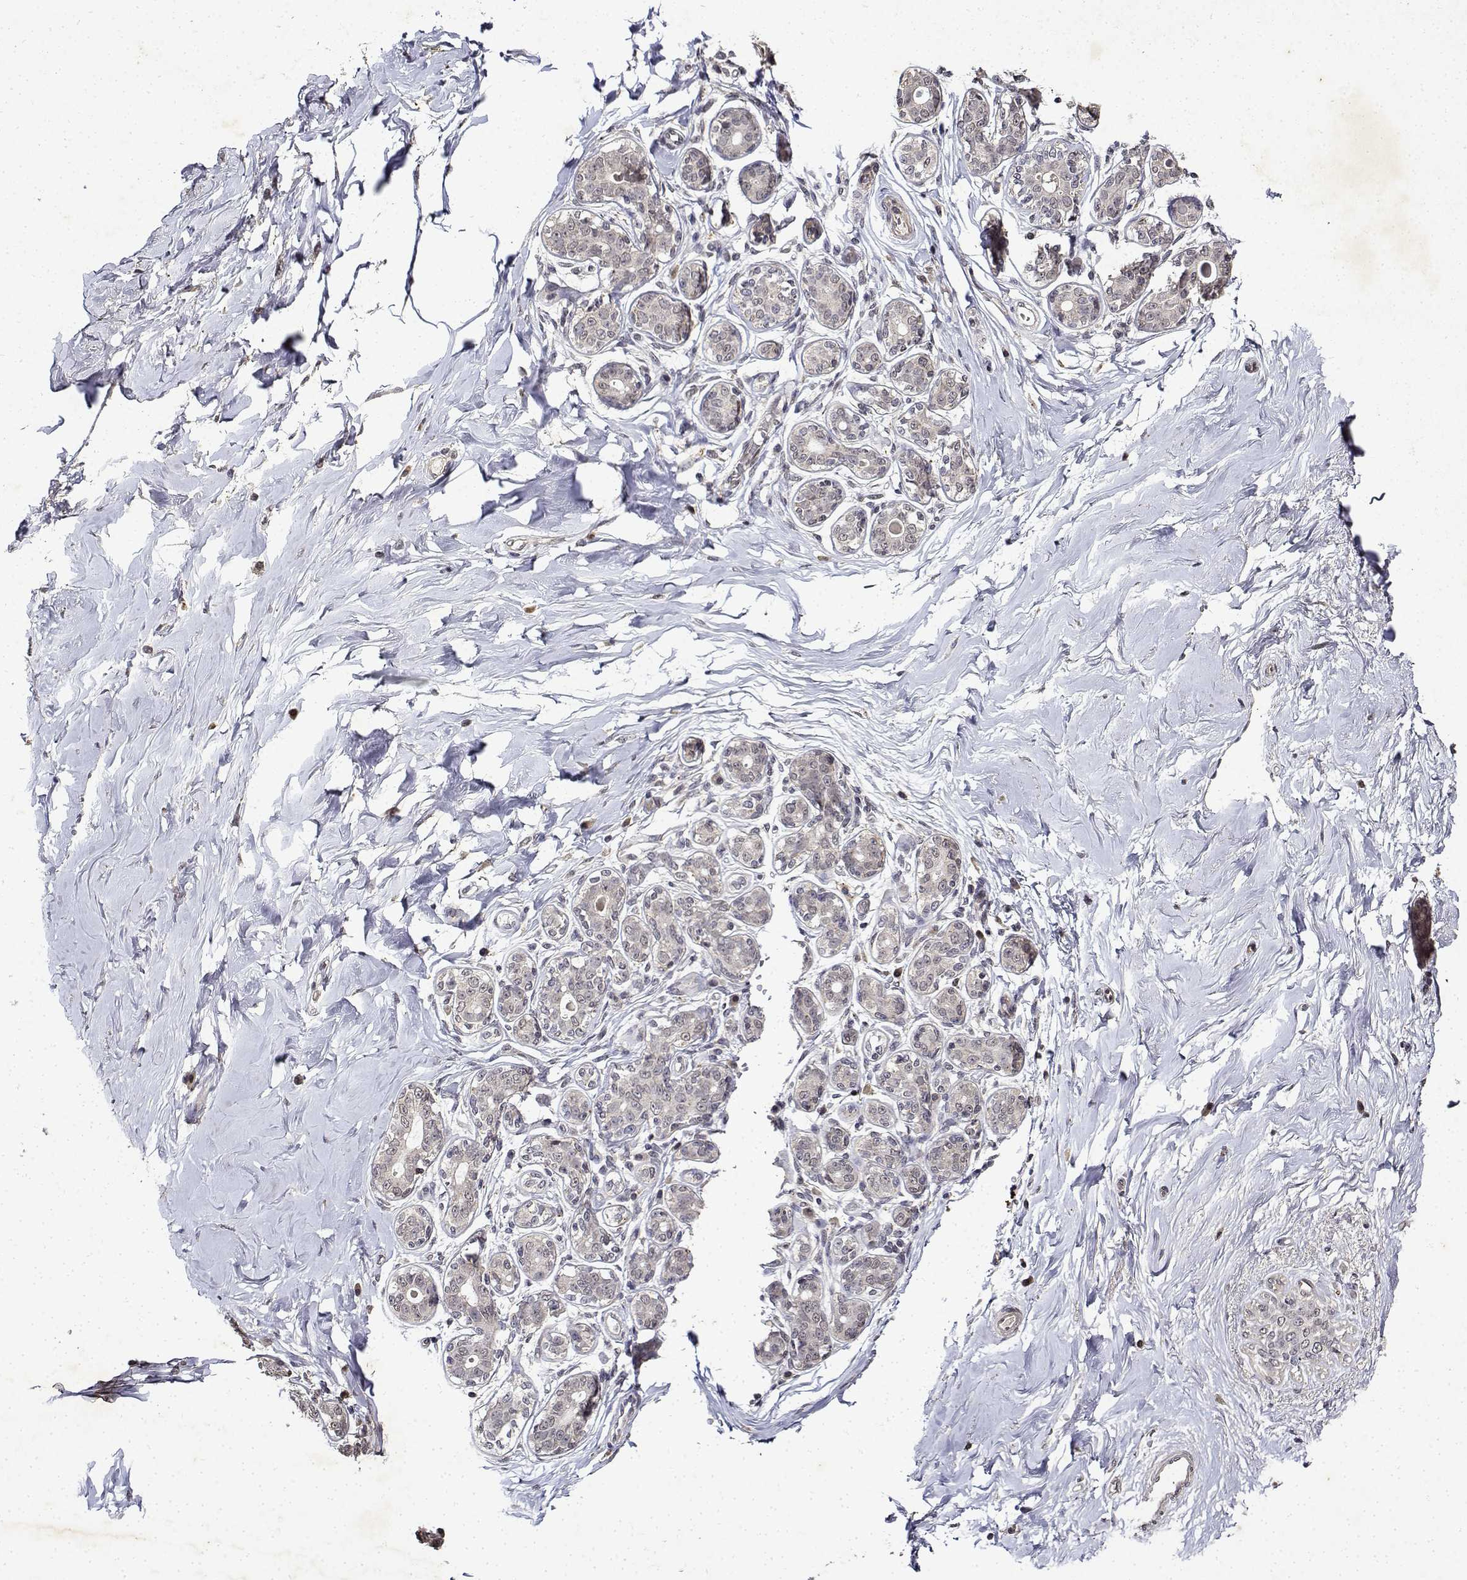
{"staining": {"intensity": "negative", "quantity": "none", "location": "none"}, "tissue": "breast", "cell_type": "Adipocytes", "image_type": "normal", "snomed": [{"axis": "morphology", "description": "Normal tissue, NOS"}, {"axis": "topography", "description": "Skin"}, {"axis": "topography", "description": "Breast"}], "caption": "The immunohistochemistry (IHC) image has no significant positivity in adipocytes of breast.", "gene": "BDNF", "patient": {"sex": "female", "age": 43}}